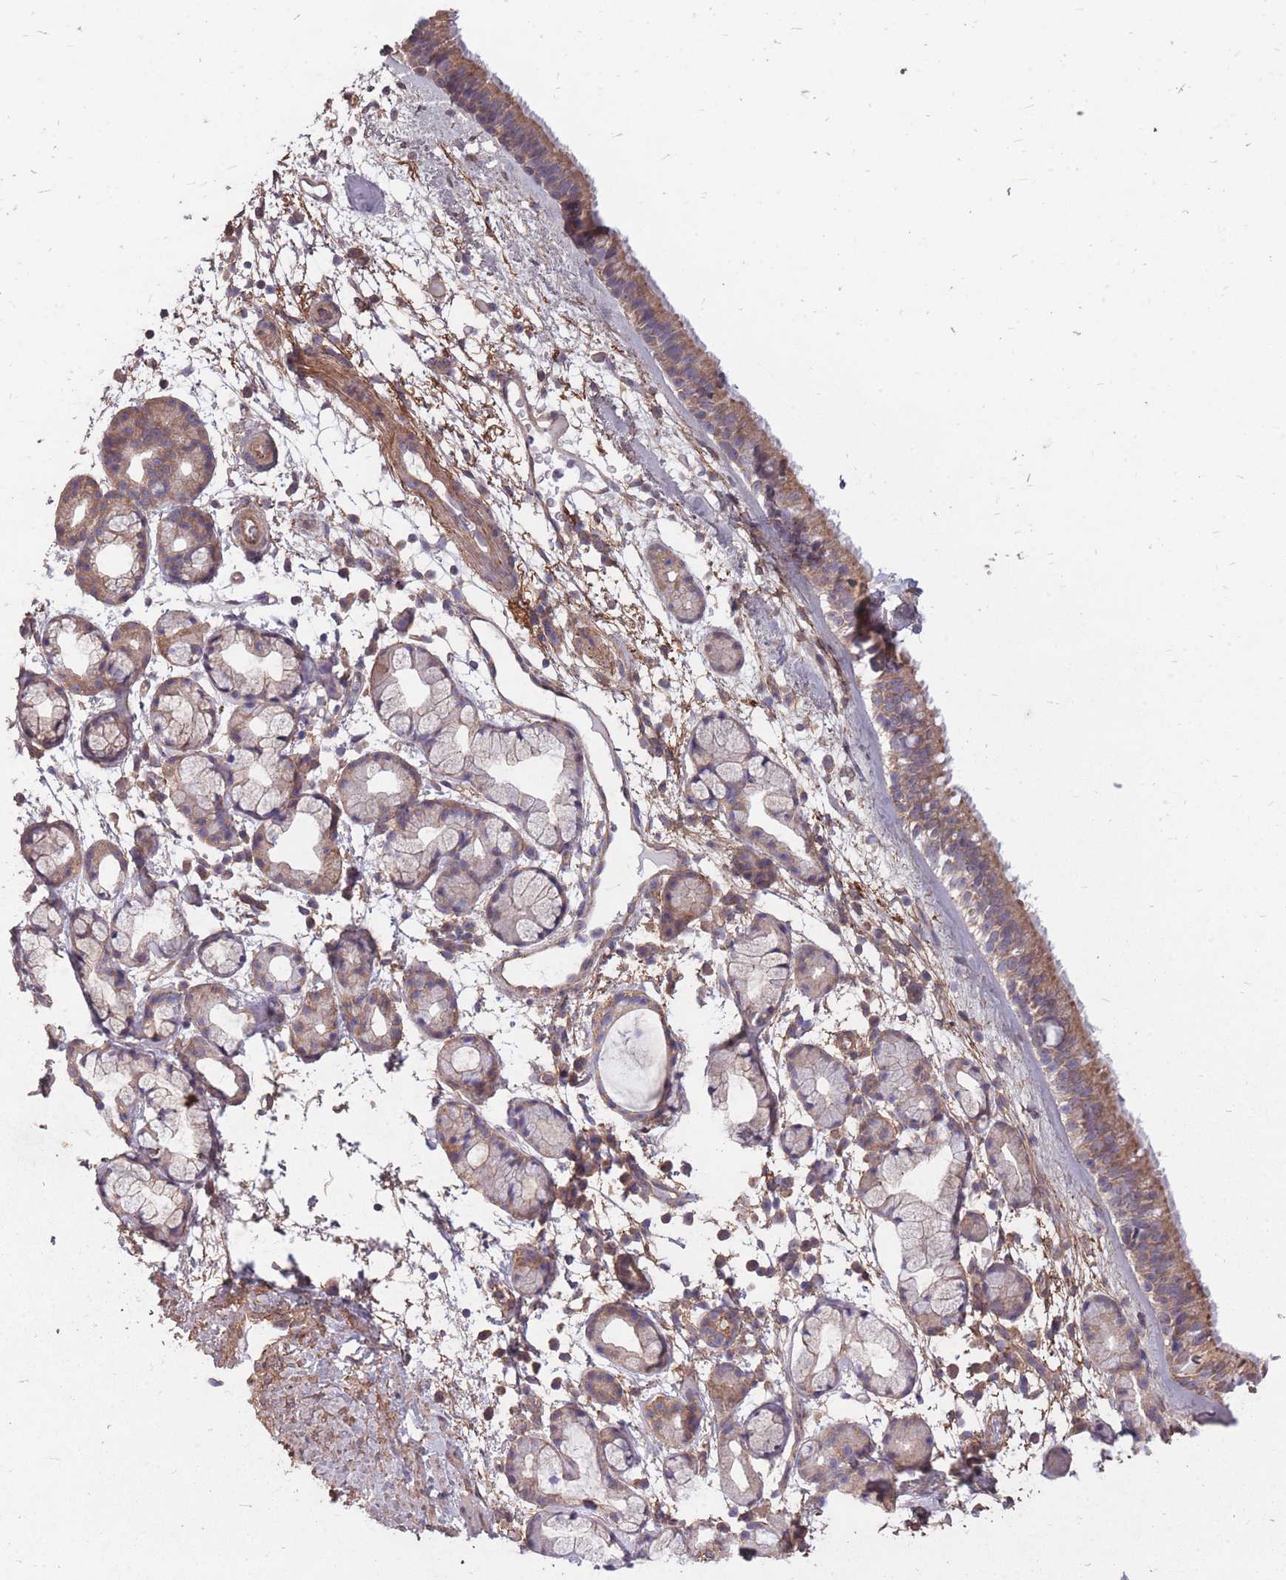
{"staining": {"intensity": "moderate", "quantity": ">75%", "location": "cytoplasmic/membranous"}, "tissue": "nasopharynx", "cell_type": "Respiratory epithelial cells", "image_type": "normal", "snomed": [{"axis": "morphology", "description": "Normal tissue, NOS"}, {"axis": "topography", "description": "Nasopharynx"}], "caption": "Respiratory epithelial cells display medium levels of moderate cytoplasmic/membranous expression in about >75% of cells in normal nasopharynx. The staining is performed using DAB brown chromogen to label protein expression. The nuclei are counter-stained blue using hematoxylin.", "gene": "DYNC1LI2", "patient": {"sex": "female", "age": 81}}